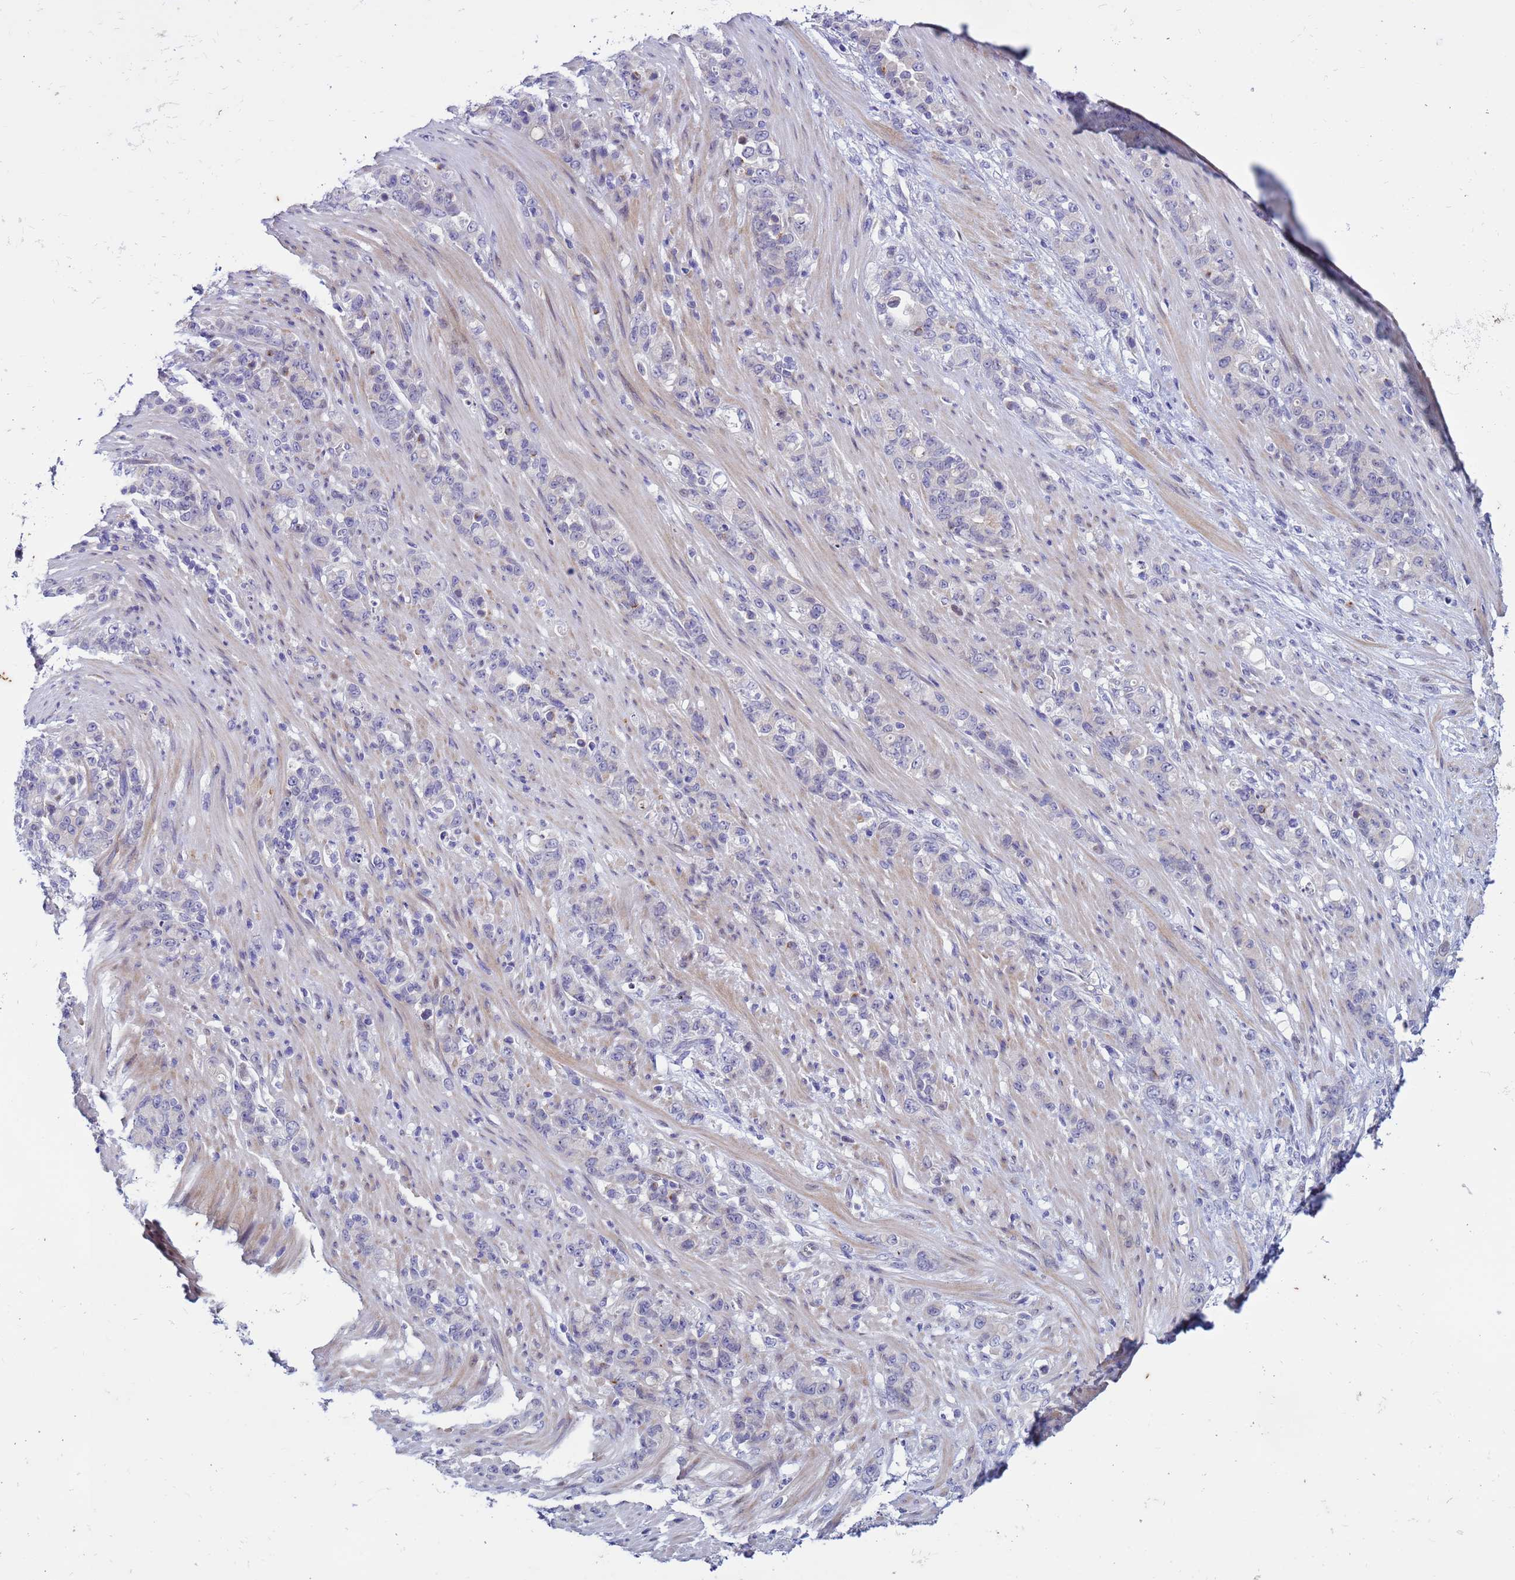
{"staining": {"intensity": "negative", "quantity": "none", "location": "none"}, "tissue": "stomach cancer", "cell_type": "Tumor cells", "image_type": "cancer", "snomed": [{"axis": "morphology", "description": "Normal tissue, NOS"}, {"axis": "morphology", "description": "Adenocarcinoma, NOS"}, {"axis": "topography", "description": "Stomach"}], "caption": "This is a image of immunohistochemistry staining of stomach cancer, which shows no positivity in tumor cells. Brightfield microscopy of immunohistochemistry (IHC) stained with DAB (3,3'-diaminobenzidine) (brown) and hematoxylin (blue), captured at high magnification.", "gene": "IGSF11", "patient": {"sex": "female", "age": 79}}